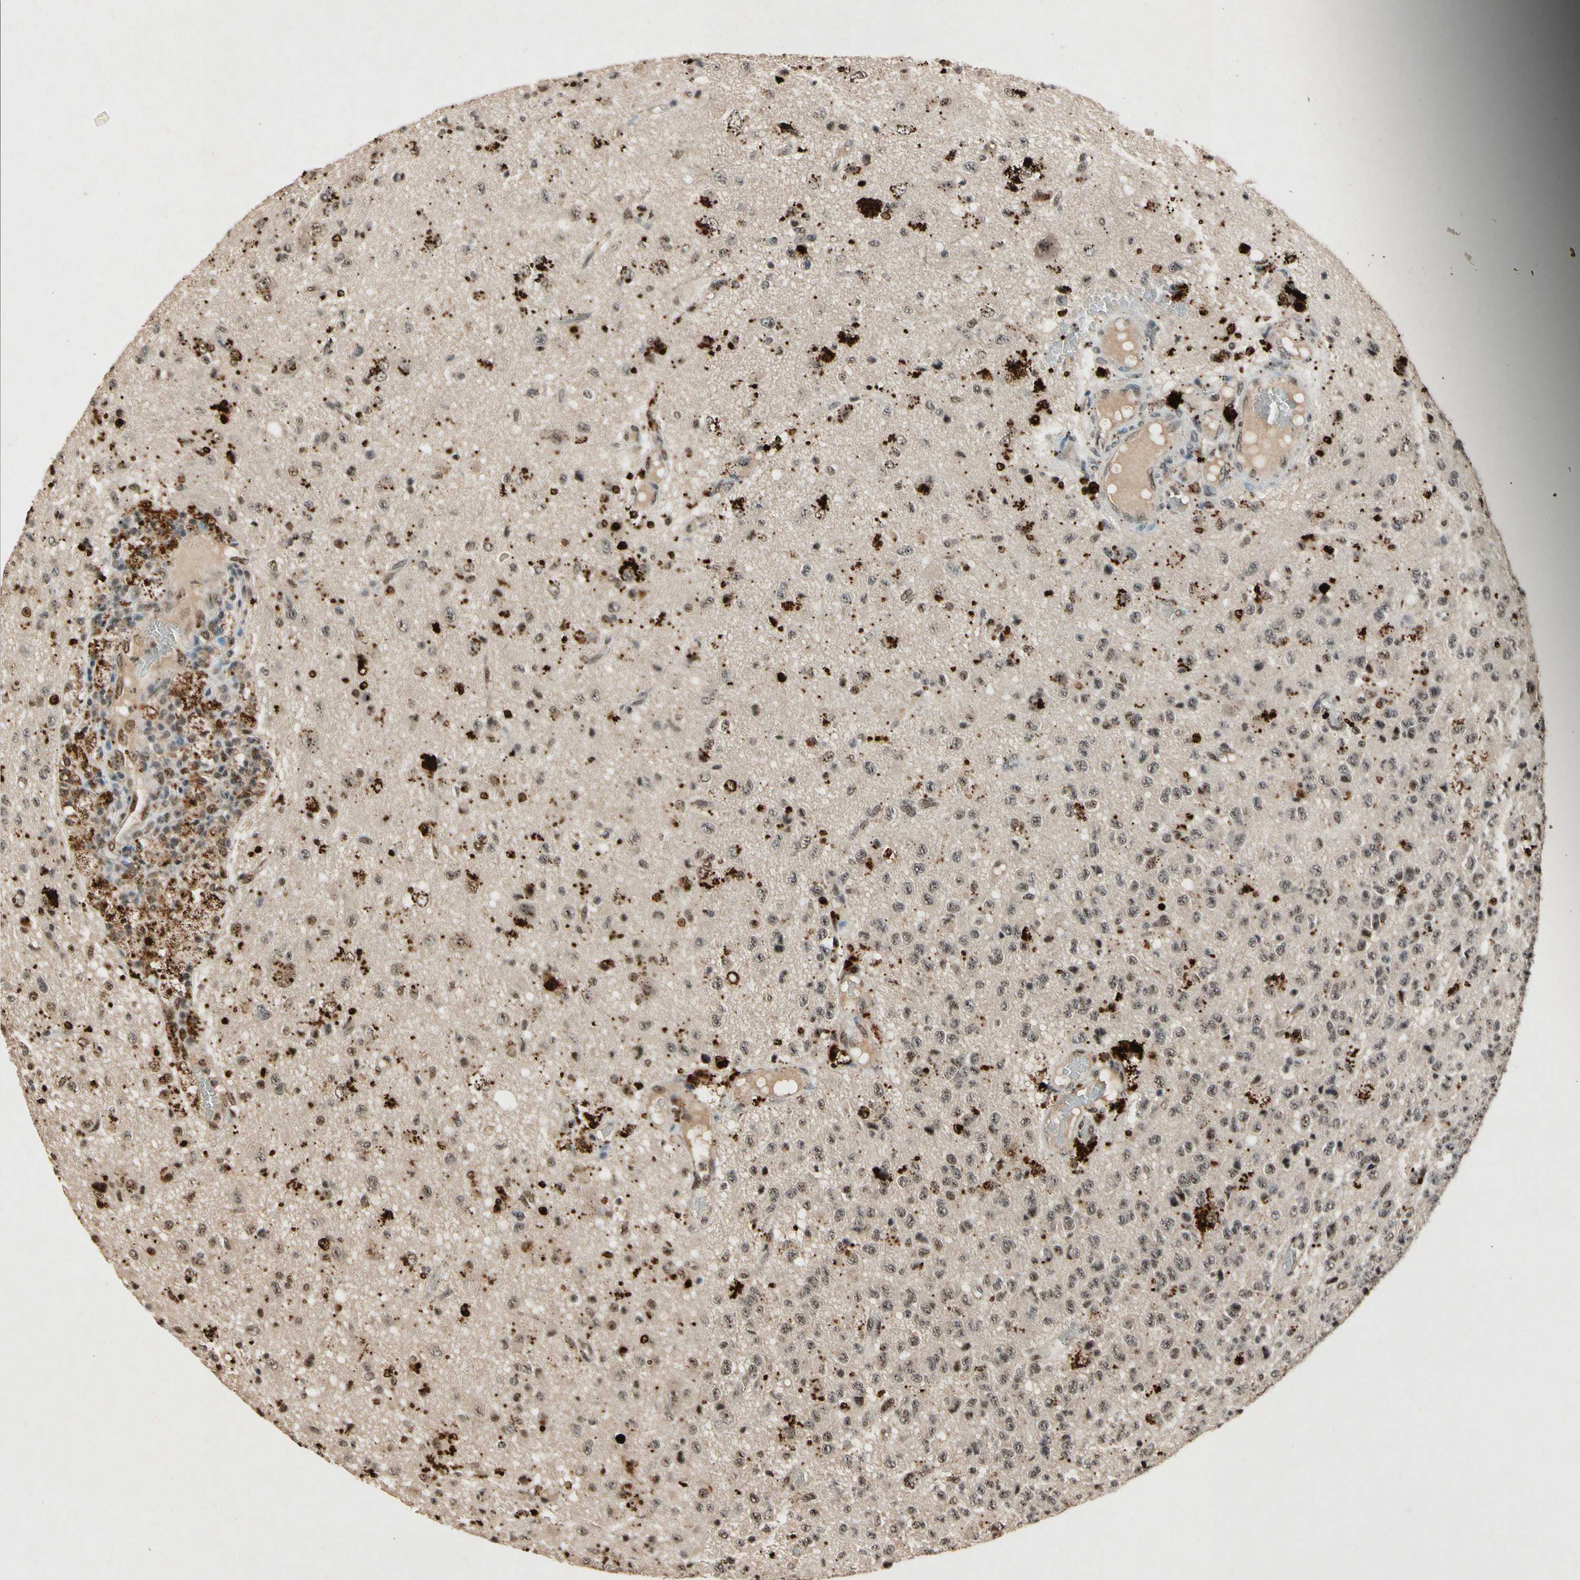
{"staining": {"intensity": "moderate", "quantity": ">75%", "location": "nuclear"}, "tissue": "glioma", "cell_type": "Tumor cells", "image_type": "cancer", "snomed": [{"axis": "morphology", "description": "Glioma, malignant, High grade"}, {"axis": "topography", "description": "pancreas cauda"}], "caption": "A brown stain highlights moderate nuclear staining of a protein in malignant glioma (high-grade) tumor cells.", "gene": "PML", "patient": {"sex": "male", "age": 60}}